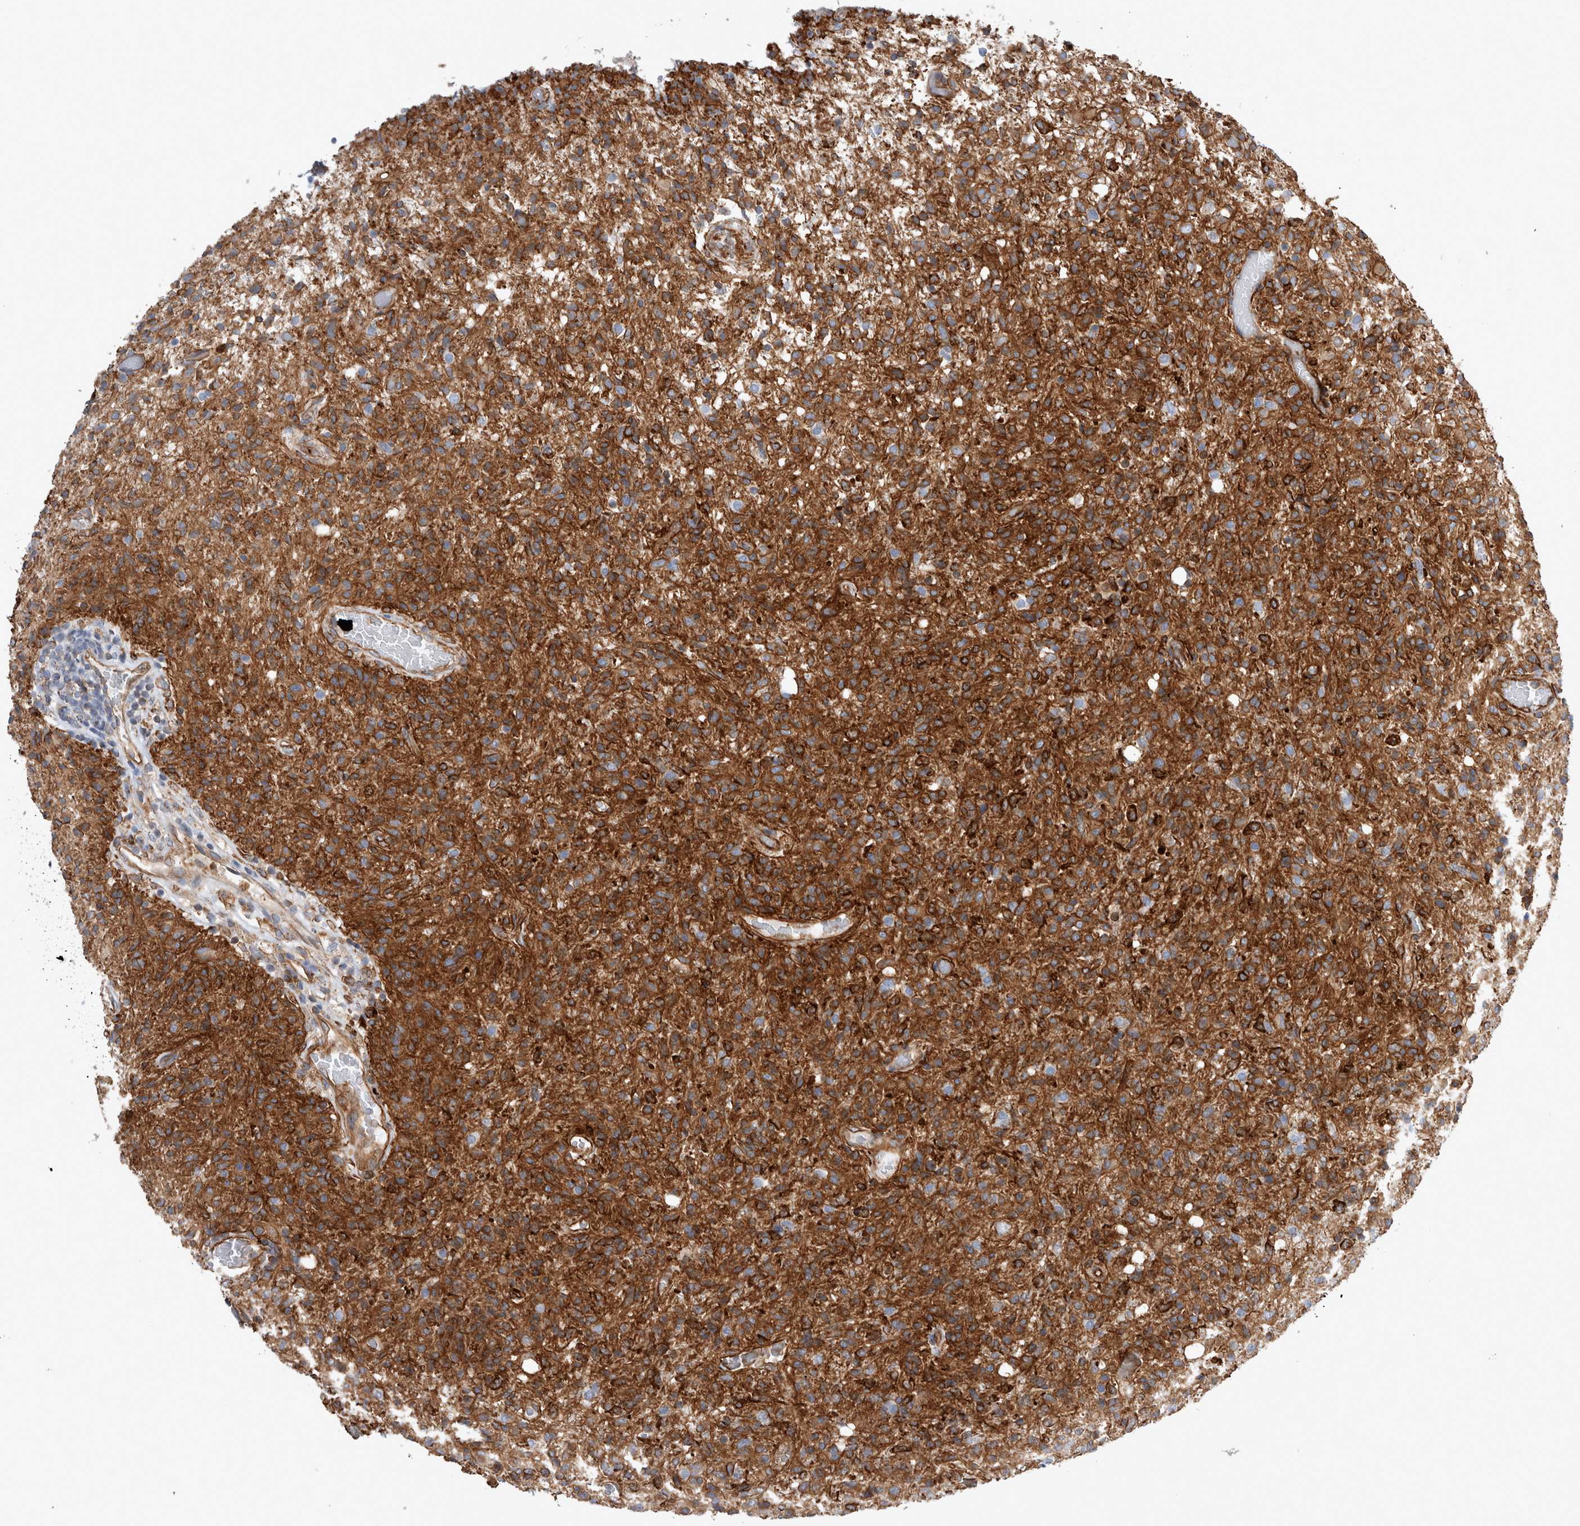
{"staining": {"intensity": "strong", "quantity": ">75%", "location": "cytoplasmic/membranous"}, "tissue": "glioma", "cell_type": "Tumor cells", "image_type": "cancer", "snomed": [{"axis": "morphology", "description": "Glioma, malignant, High grade"}, {"axis": "topography", "description": "Brain"}], "caption": "Immunohistochemistry (IHC) image of neoplastic tissue: malignant glioma (high-grade) stained using immunohistochemistry shows high levels of strong protein expression localized specifically in the cytoplasmic/membranous of tumor cells, appearing as a cytoplasmic/membranous brown color.", "gene": "PLEC", "patient": {"sex": "female", "age": 57}}